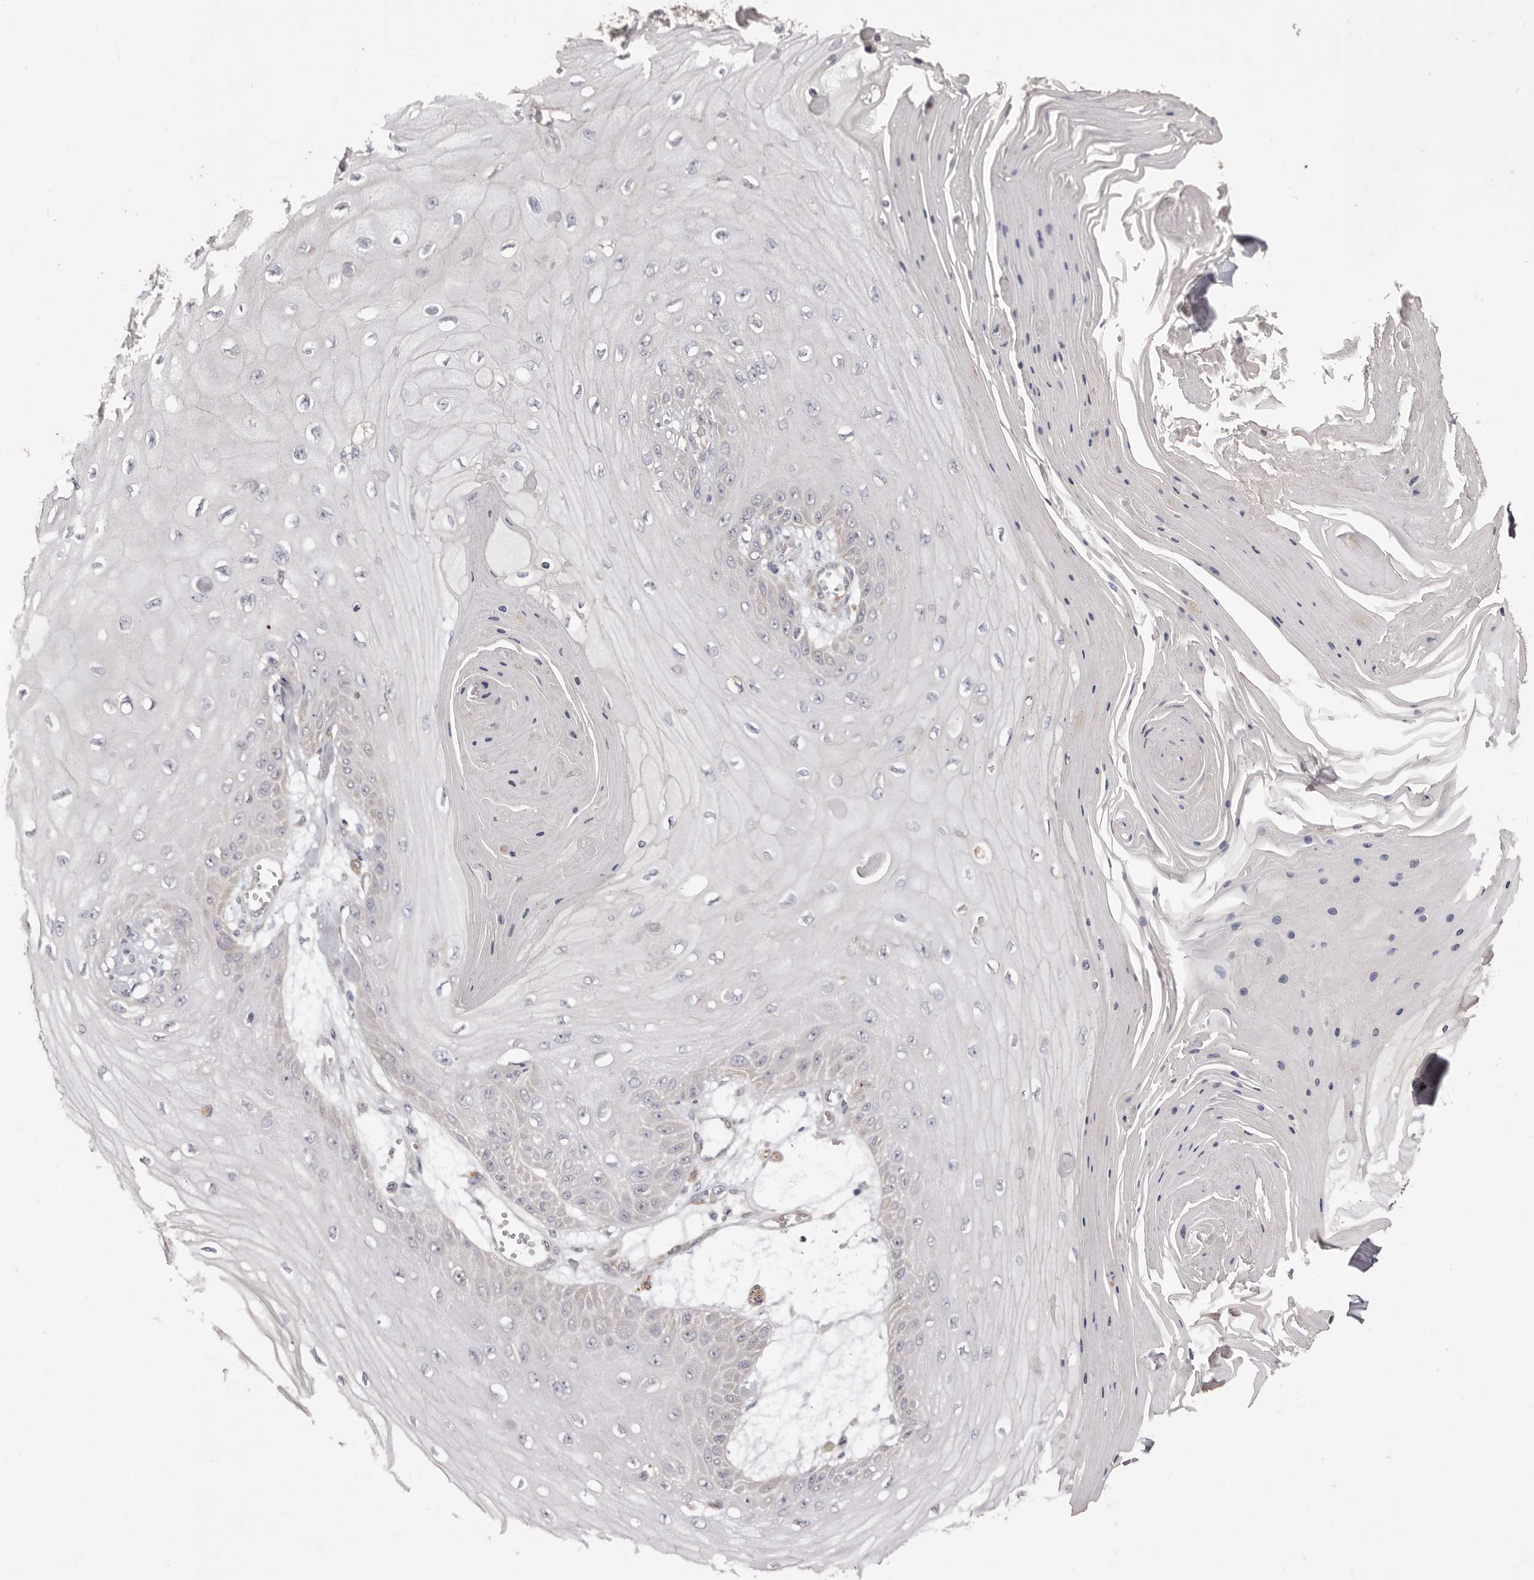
{"staining": {"intensity": "negative", "quantity": "none", "location": "none"}, "tissue": "skin cancer", "cell_type": "Tumor cells", "image_type": "cancer", "snomed": [{"axis": "morphology", "description": "Squamous cell carcinoma, NOS"}, {"axis": "topography", "description": "Skin"}], "caption": "DAB (3,3'-diaminobenzidine) immunohistochemical staining of skin cancer (squamous cell carcinoma) demonstrates no significant expression in tumor cells.", "gene": "ETNK1", "patient": {"sex": "male", "age": 74}}